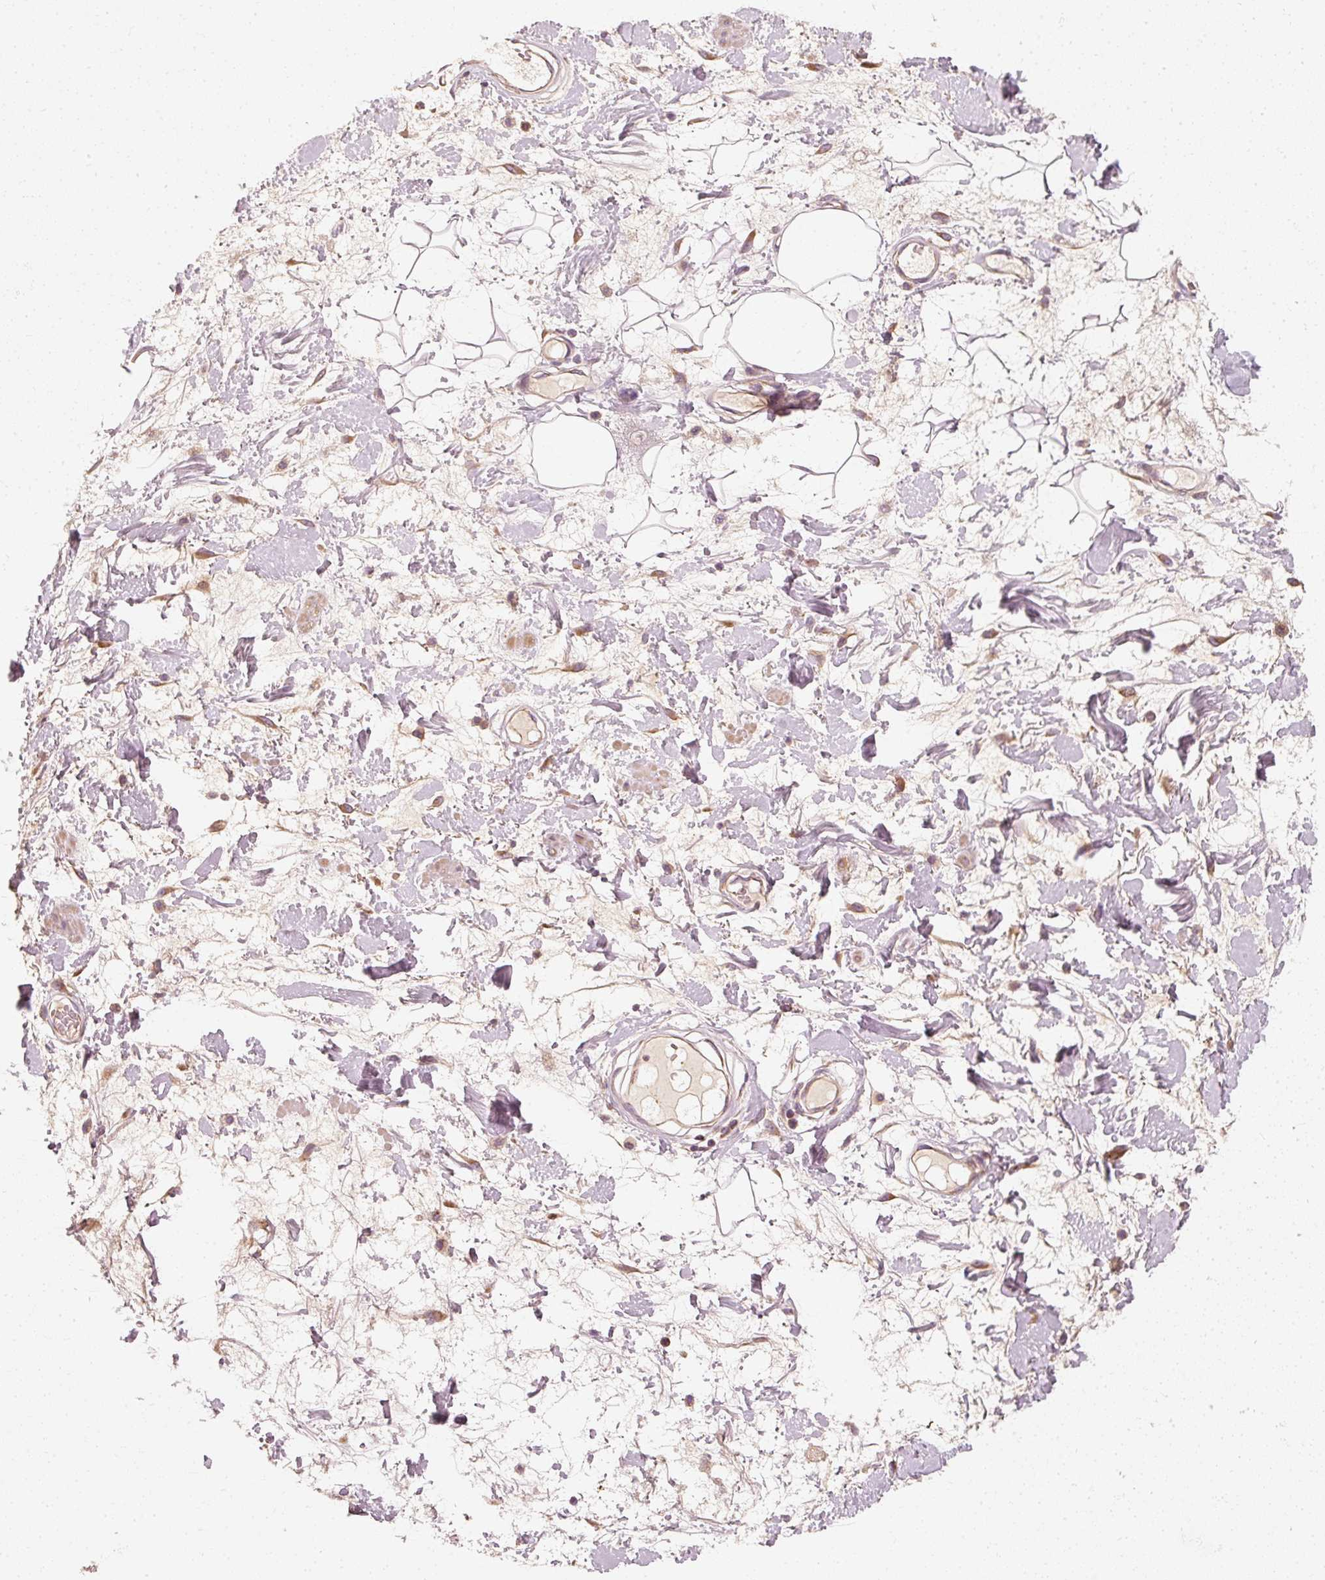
{"staining": {"intensity": "negative", "quantity": "none", "location": "none"}, "tissue": "adipose tissue", "cell_type": "Adipocytes", "image_type": "normal", "snomed": [{"axis": "morphology", "description": "Normal tissue, NOS"}, {"axis": "topography", "description": "Vulva"}, {"axis": "topography", "description": "Peripheral nerve tissue"}], "caption": "High power microscopy image of an immunohistochemistry (IHC) image of benign adipose tissue, revealing no significant expression in adipocytes.", "gene": "TOMM40", "patient": {"sex": "female", "age": 68}}